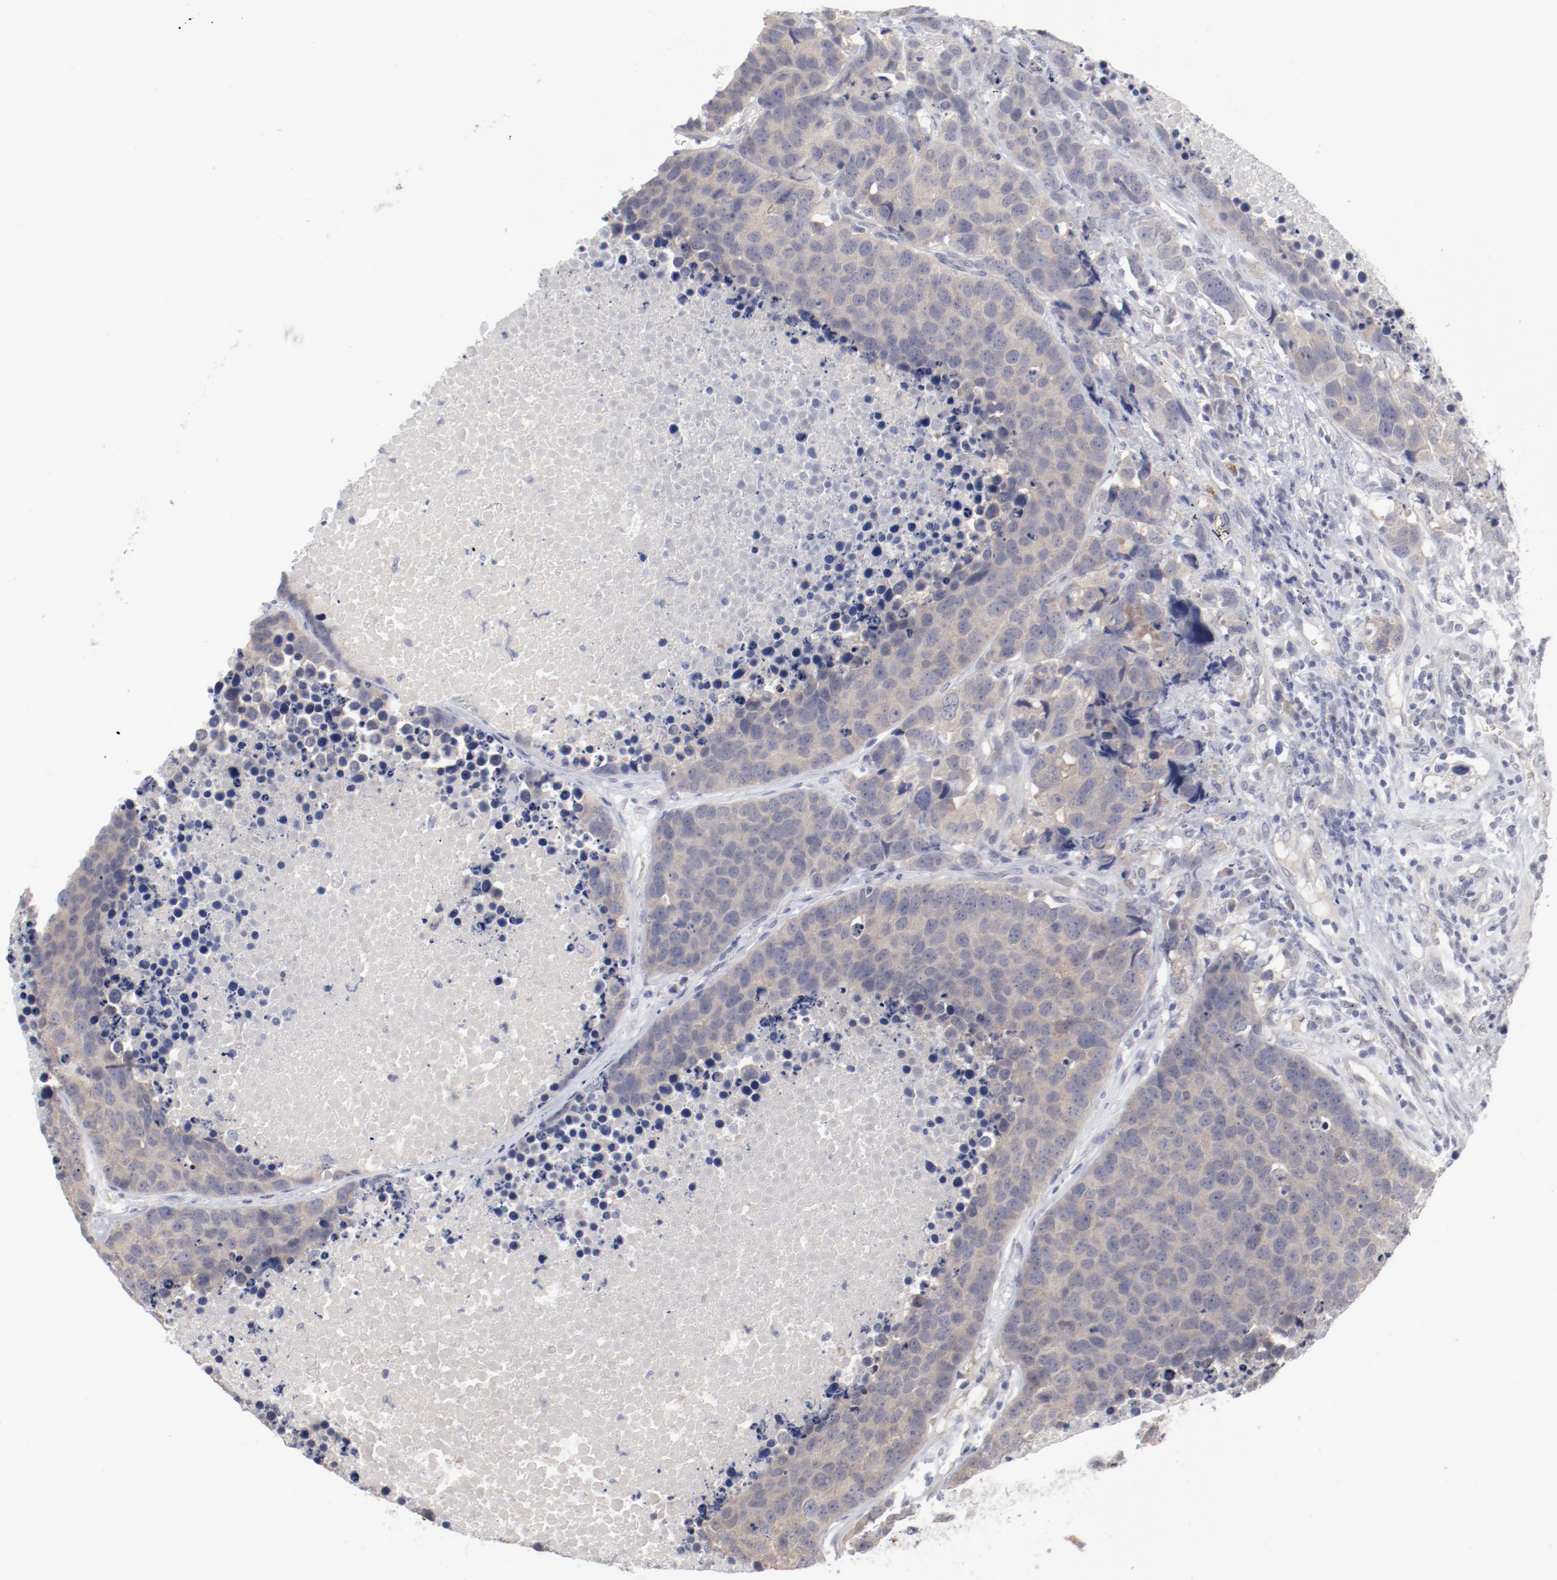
{"staining": {"intensity": "weak", "quantity": ">75%", "location": "cytoplasmic/membranous"}, "tissue": "carcinoid", "cell_type": "Tumor cells", "image_type": "cancer", "snomed": [{"axis": "morphology", "description": "Carcinoid, malignant, NOS"}, {"axis": "topography", "description": "Lung"}], "caption": "A brown stain shows weak cytoplasmic/membranous staining of a protein in human carcinoid (malignant) tumor cells. (Stains: DAB (3,3'-diaminobenzidine) in brown, nuclei in blue, Microscopy: brightfield microscopy at high magnification).", "gene": "SH3BGR", "patient": {"sex": "male", "age": 60}}